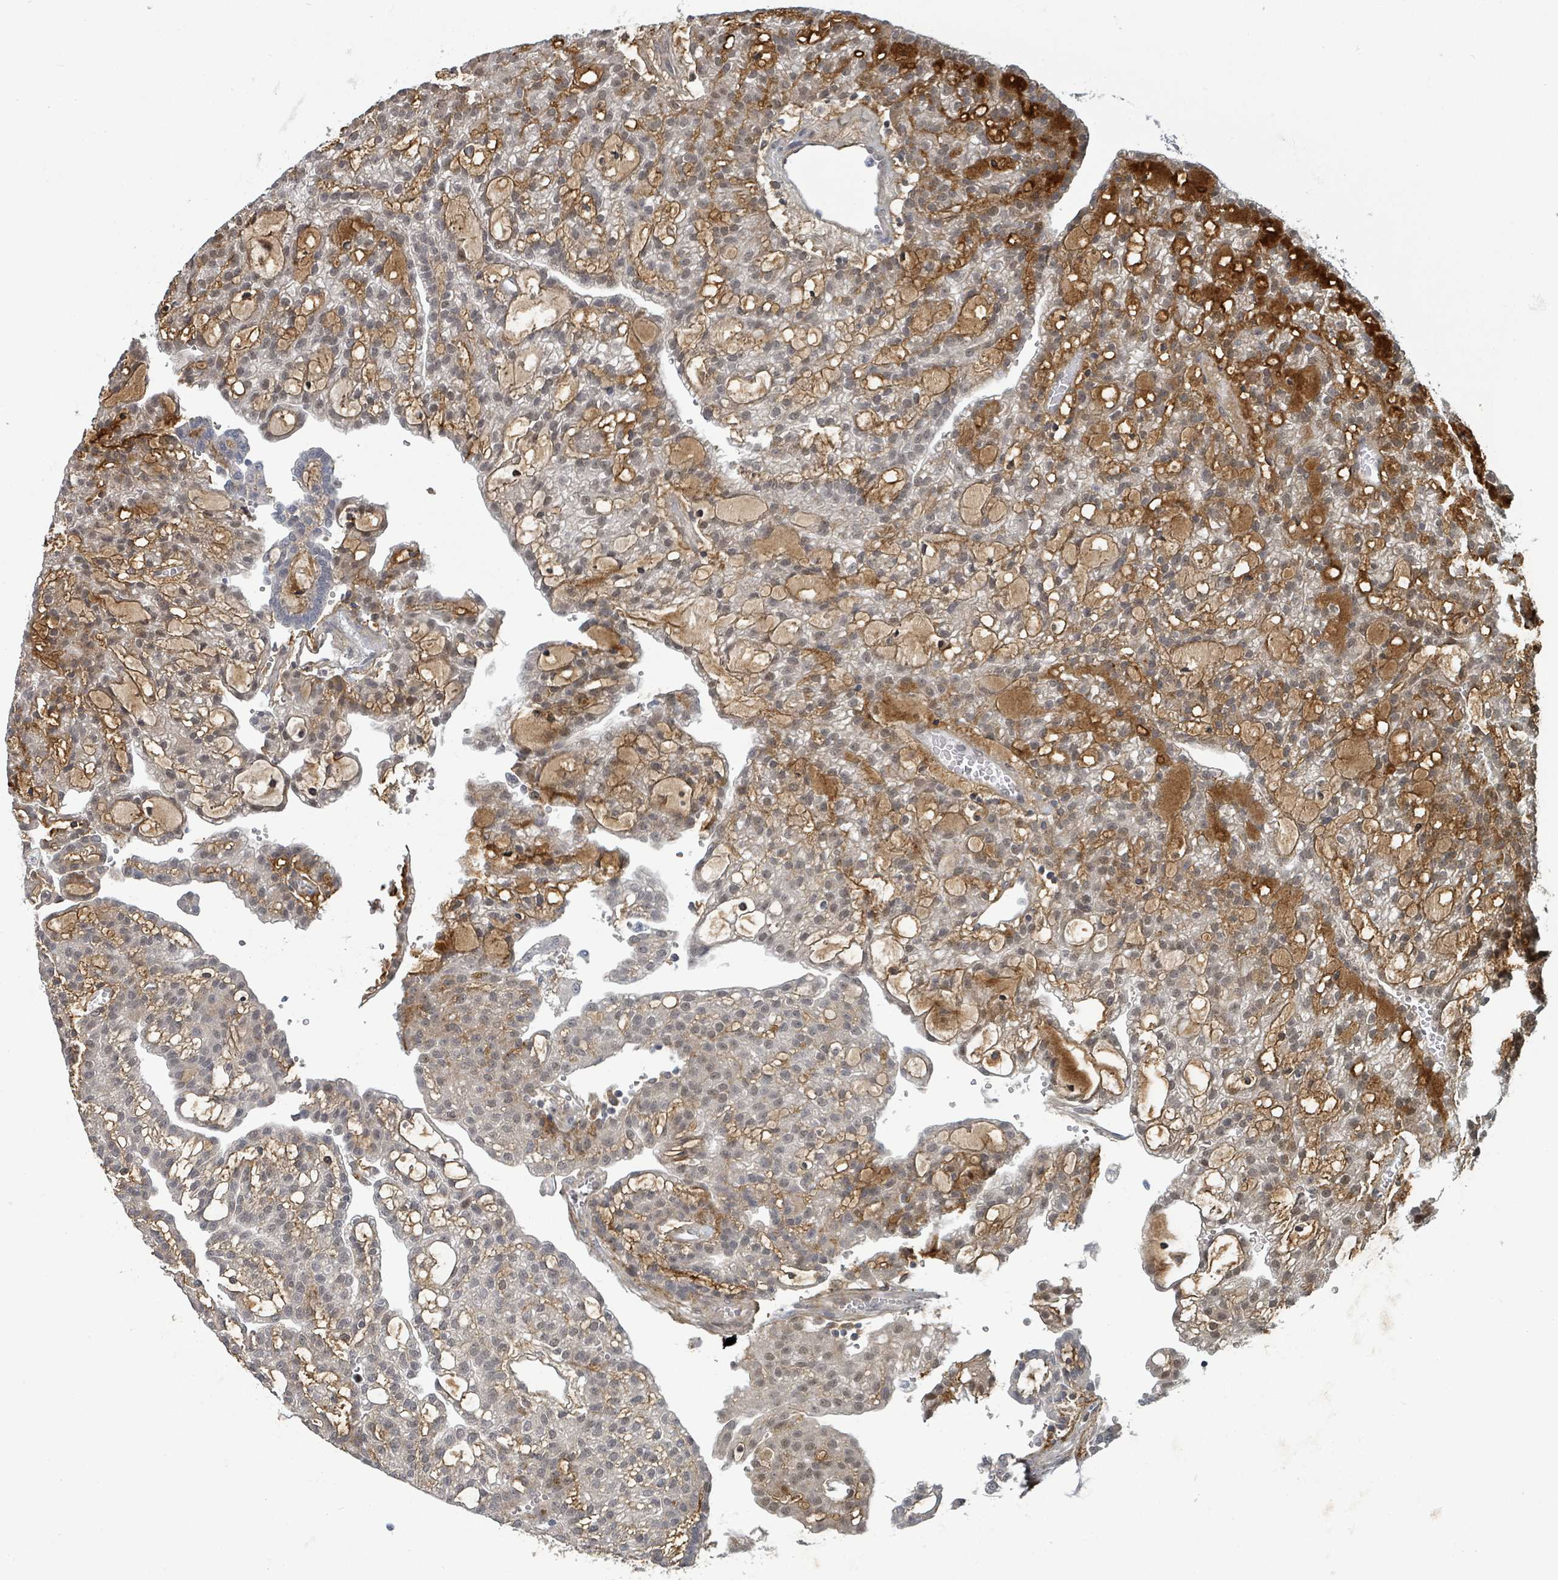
{"staining": {"intensity": "moderate", "quantity": "<25%", "location": "nuclear"}, "tissue": "renal cancer", "cell_type": "Tumor cells", "image_type": "cancer", "snomed": [{"axis": "morphology", "description": "Adenocarcinoma, NOS"}, {"axis": "topography", "description": "Kidney"}], "caption": "Renal cancer (adenocarcinoma) tissue displays moderate nuclear positivity in about <25% of tumor cells, visualized by immunohistochemistry. (IHC, brightfield microscopy, high magnification).", "gene": "GTF3C1", "patient": {"sex": "male", "age": 63}}